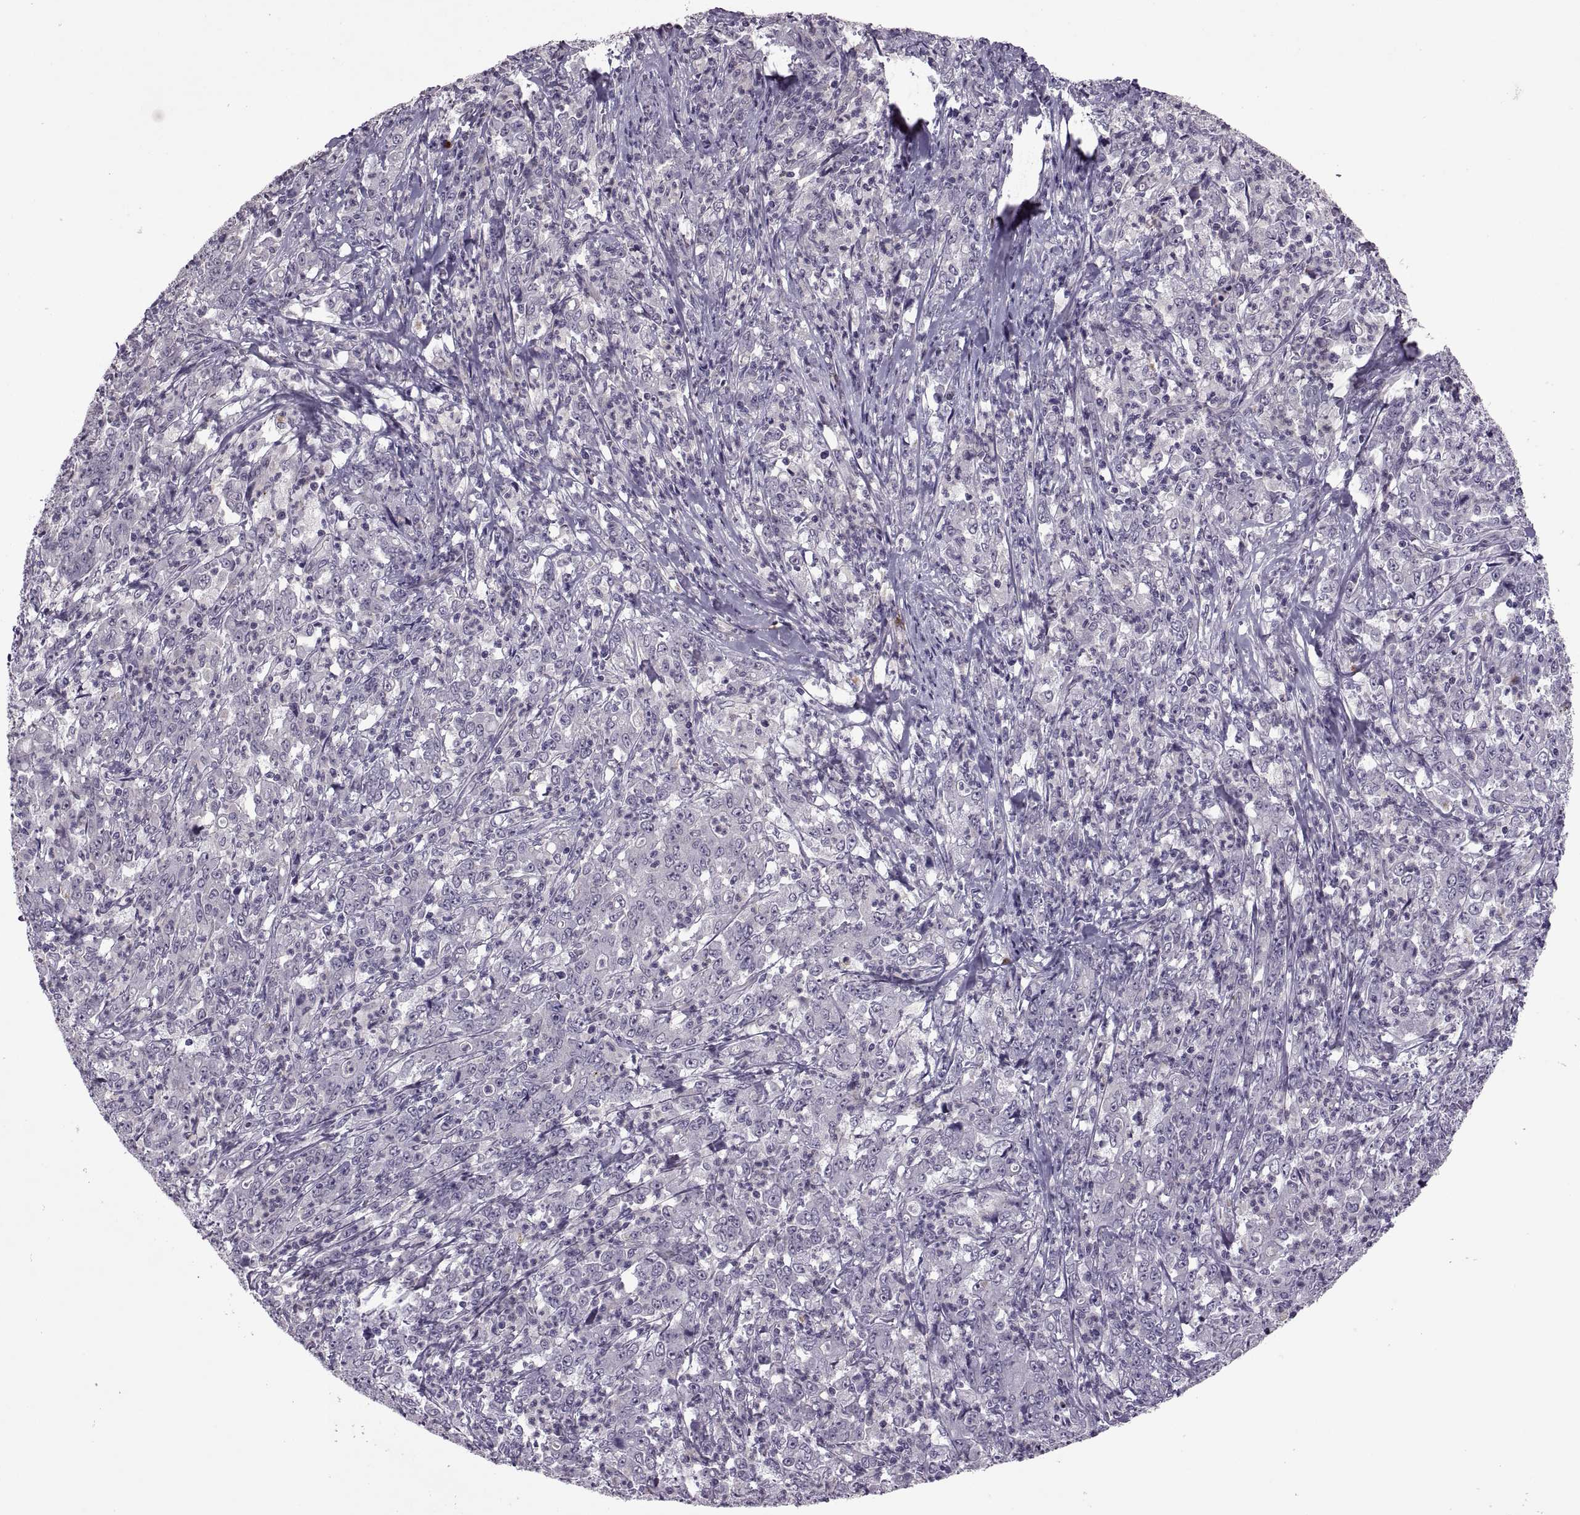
{"staining": {"intensity": "negative", "quantity": "none", "location": "none"}, "tissue": "stomach cancer", "cell_type": "Tumor cells", "image_type": "cancer", "snomed": [{"axis": "morphology", "description": "Adenocarcinoma, NOS"}, {"axis": "topography", "description": "Stomach, lower"}], "caption": "Immunohistochemistry histopathology image of human adenocarcinoma (stomach) stained for a protein (brown), which exhibits no positivity in tumor cells. (Stains: DAB (3,3'-diaminobenzidine) IHC with hematoxylin counter stain, Microscopy: brightfield microscopy at high magnification).", "gene": "ODF3", "patient": {"sex": "female", "age": 71}}